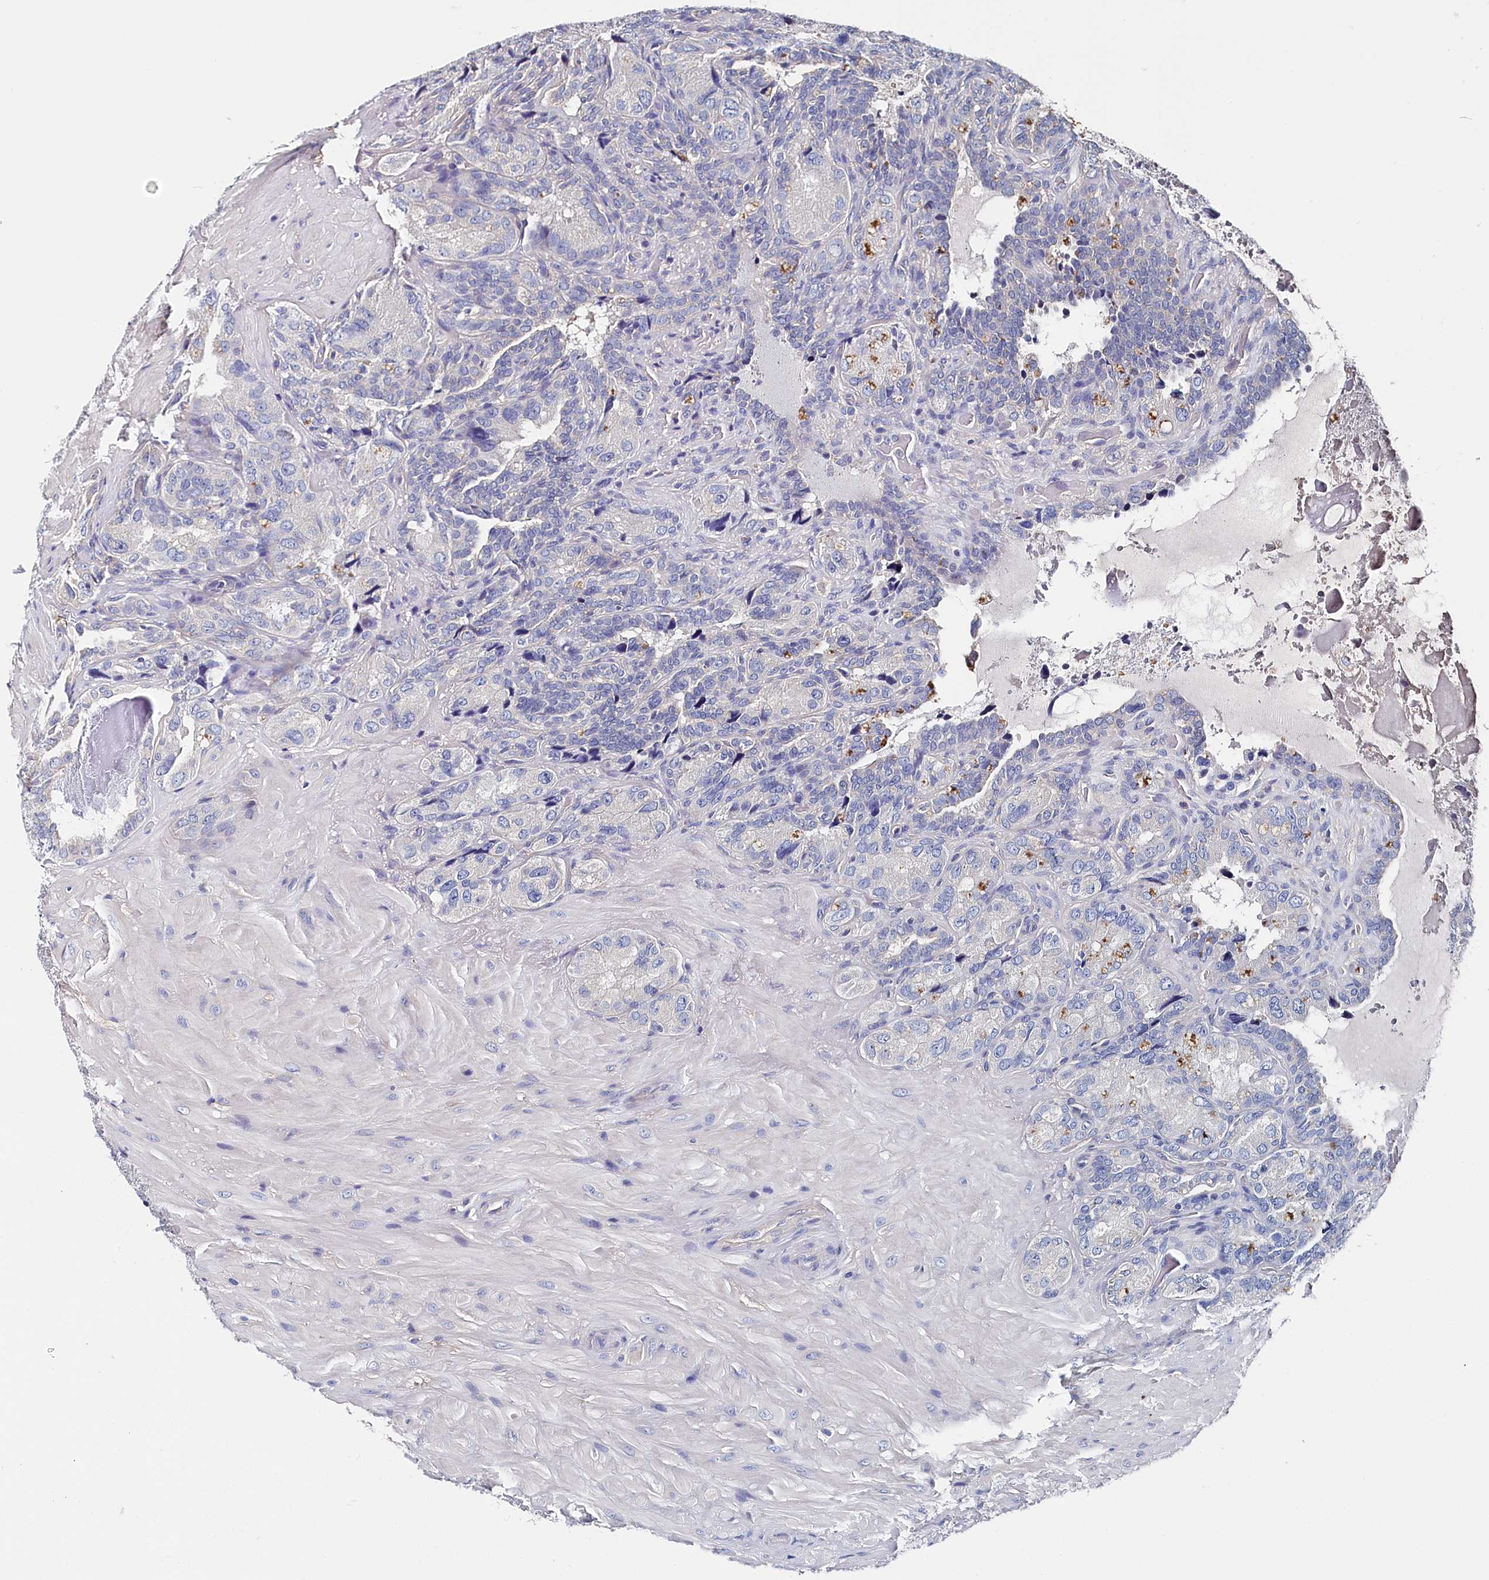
{"staining": {"intensity": "negative", "quantity": "none", "location": "none"}, "tissue": "seminal vesicle", "cell_type": "Glandular cells", "image_type": "normal", "snomed": [{"axis": "morphology", "description": "Normal tissue, NOS"}, {"axis": "topography", "description": "Seminal veicle"}, {"axis": "topography", "description": "Peripheral nerve tissue"}], "caption": "Protein analysis of unremarkable seminal vesicle exhibits no significant staining in glandular cells.", "gene": "BHMT", "patient": {"sex": "male", "age": 67}}